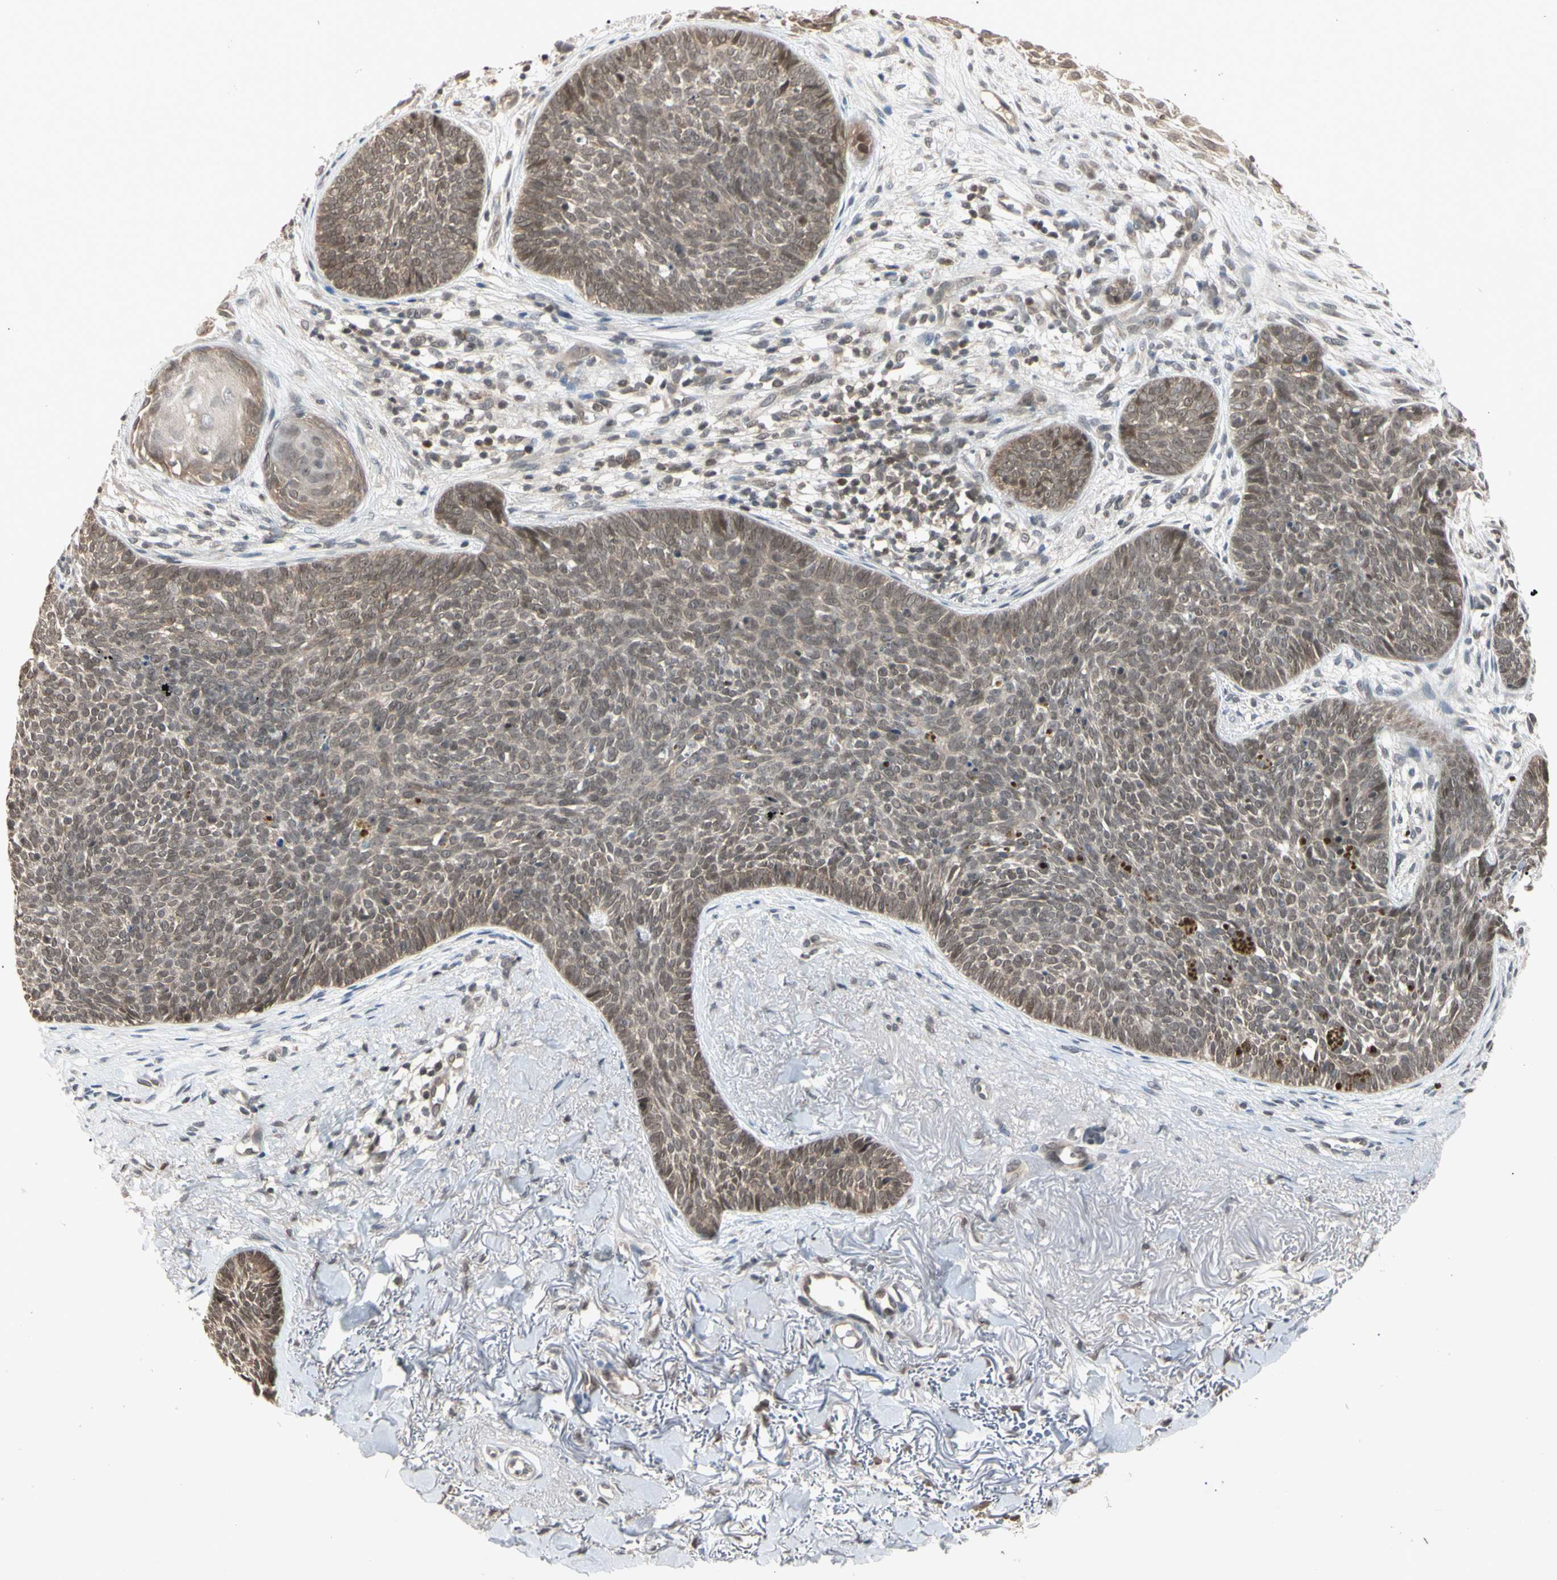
{"staining": {"intensity": "weak", "quantity": ">75%", "location": "cytoplasmic/membranous,nuclear"}, "tissue": "skin cancer", "cell_type": "Tumor cells", "image_type": "cancer", "snomed": [{"axis": "morphology", "description": "Basal cell carcinoma"}, {"axis": "topography", "description": "Skin"}], "caption": "Protein expression analysis of basal cell carcinoma (skin) reveals weak cytoplasmic/membranous and nuclear expression in about >75% of tumor cells.", "gene": "UBE2I", "patient": {"sex": "female", "age": 70}}